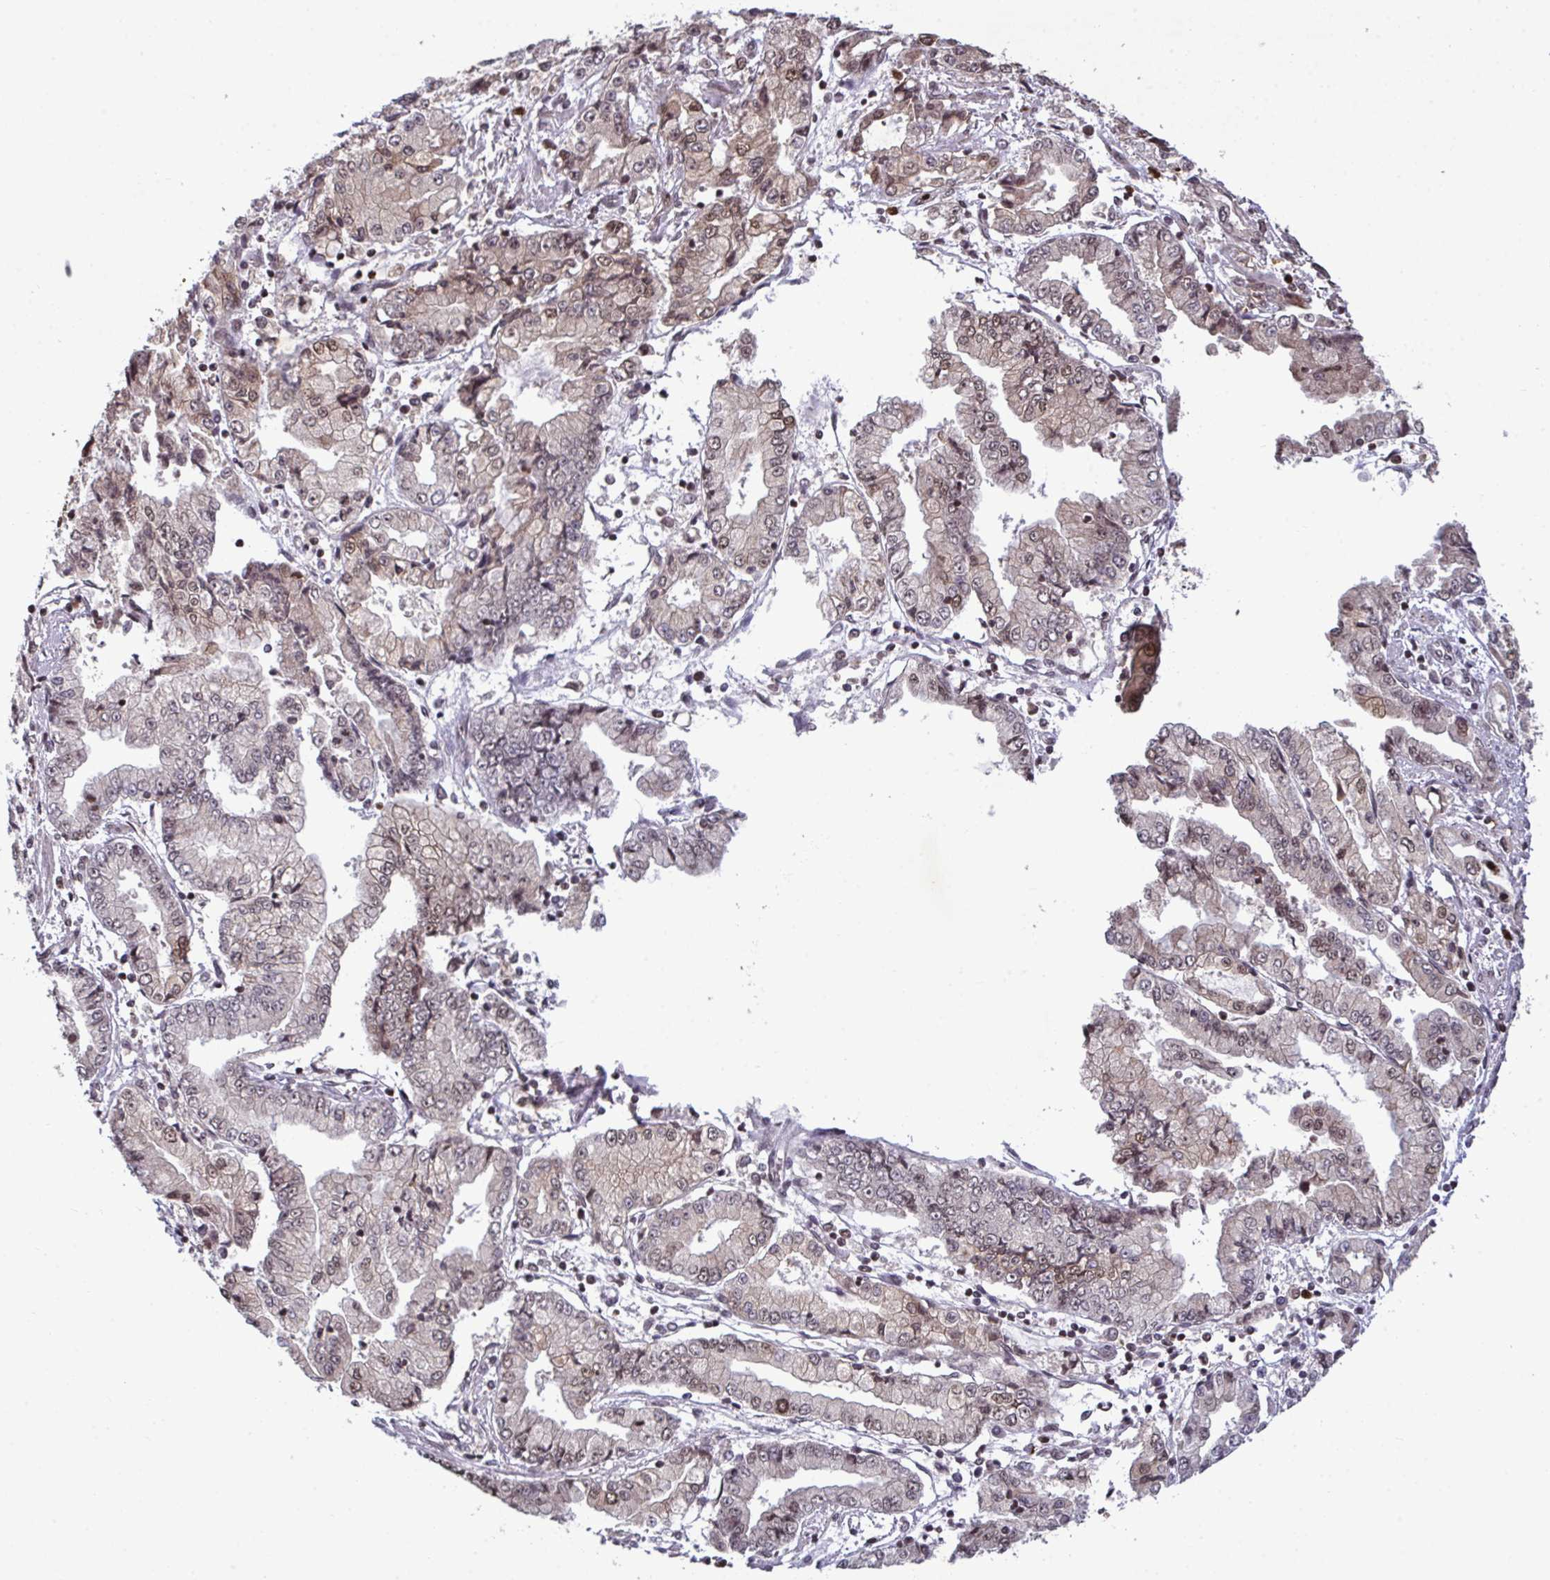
{"staining": {"intensity": "weak", "quantity": "<25%", "location": "nuclear"}, "tissue": "stomach cancer", "cell_type": "Tumor cells", "image_type": "cancer", "snomed": [{"axis": "morphology", "description": "Adenocarcinoma, NOS"}, {"axis": "topography", "description": "Stomach, upper"}], "caption": "Histopathology image shows no significant protein positivity in tumor cells of stomach cancer. Nuclei are stained in blue.", "gene": "UXT", "patient": {"sex": "female", "age": 74}}